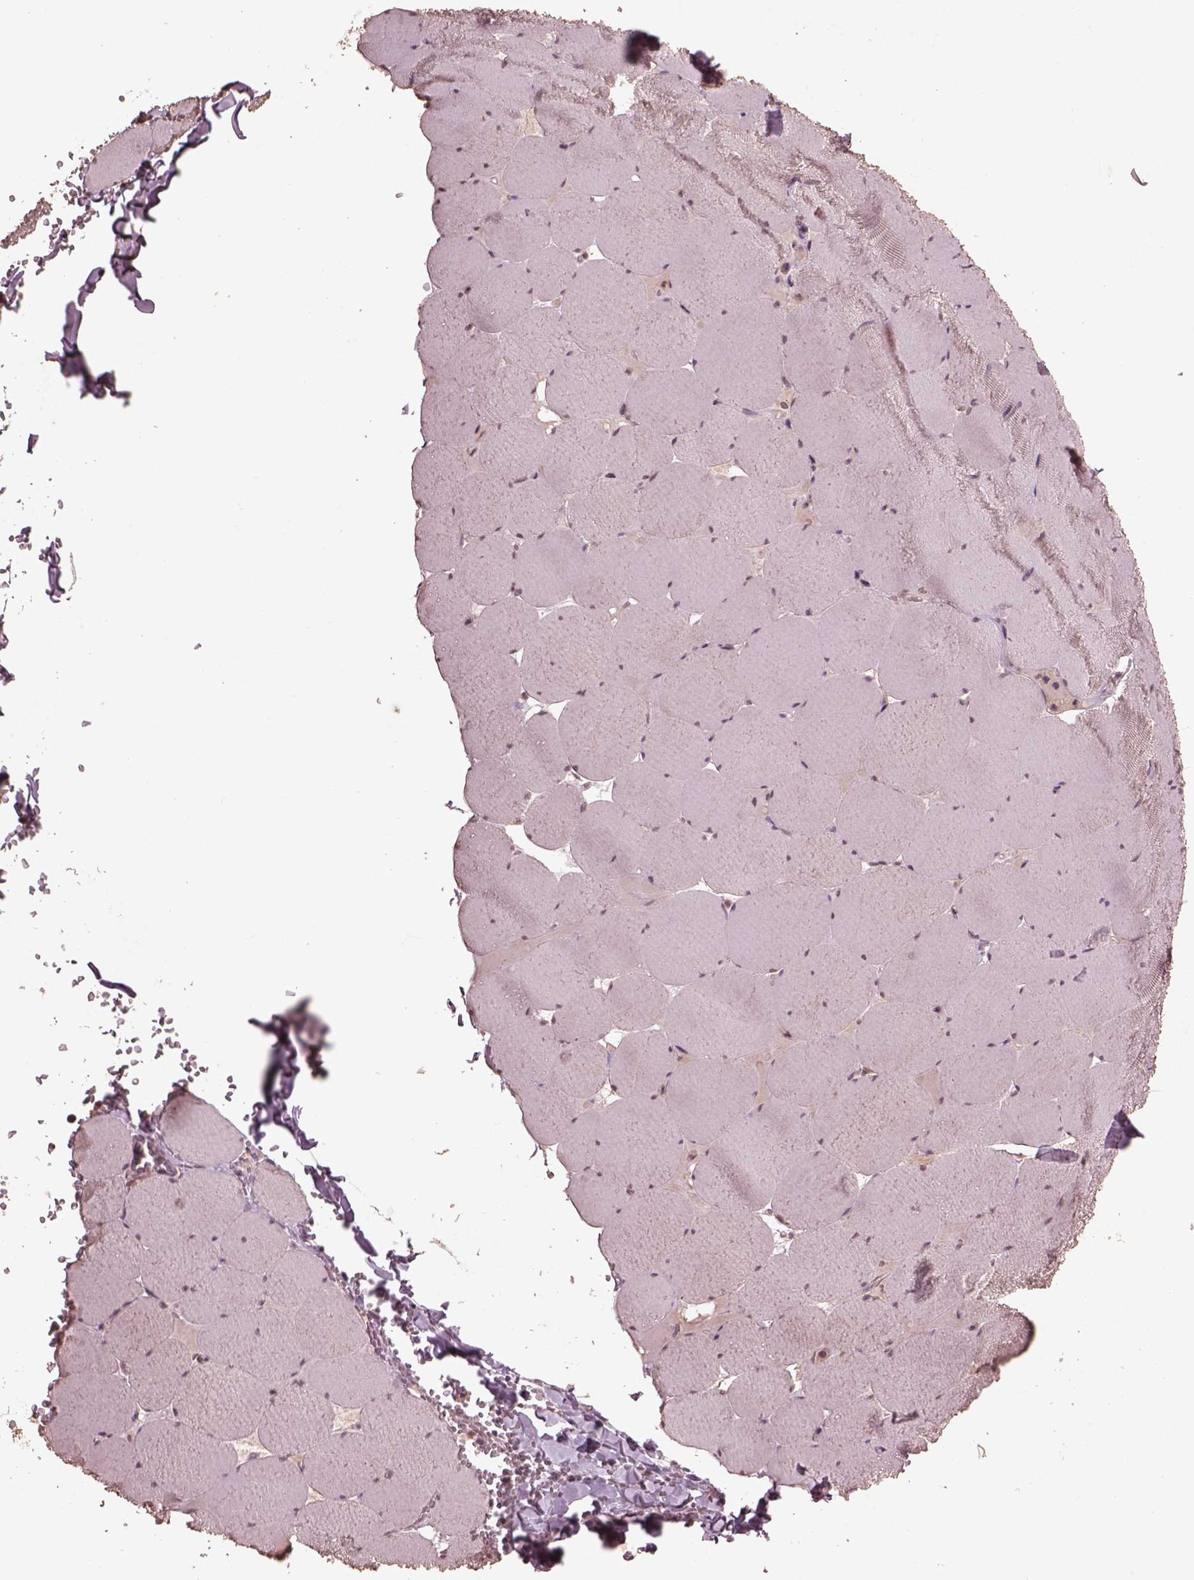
{"staining": {"intensity": "negative", "quantity": "none", "location": "none"}, "tissue": "skeletal muscle", "cell_type": "Myocytes", "image_type": "normal", "snomed": [{"axis": "morphology", "description": "Normal tissue, NOS"}, {"axis": "morphology", "description": "Malignant melanoma, Metastatic site"}, {"axis": "topography", "description": "Skeletal muscle"}], "caption": "Myocytes are negative for protein expression in normal human skeletal muscle.", "gene": "CPT1C", "patient": {"sex": "male", "age": 50}}